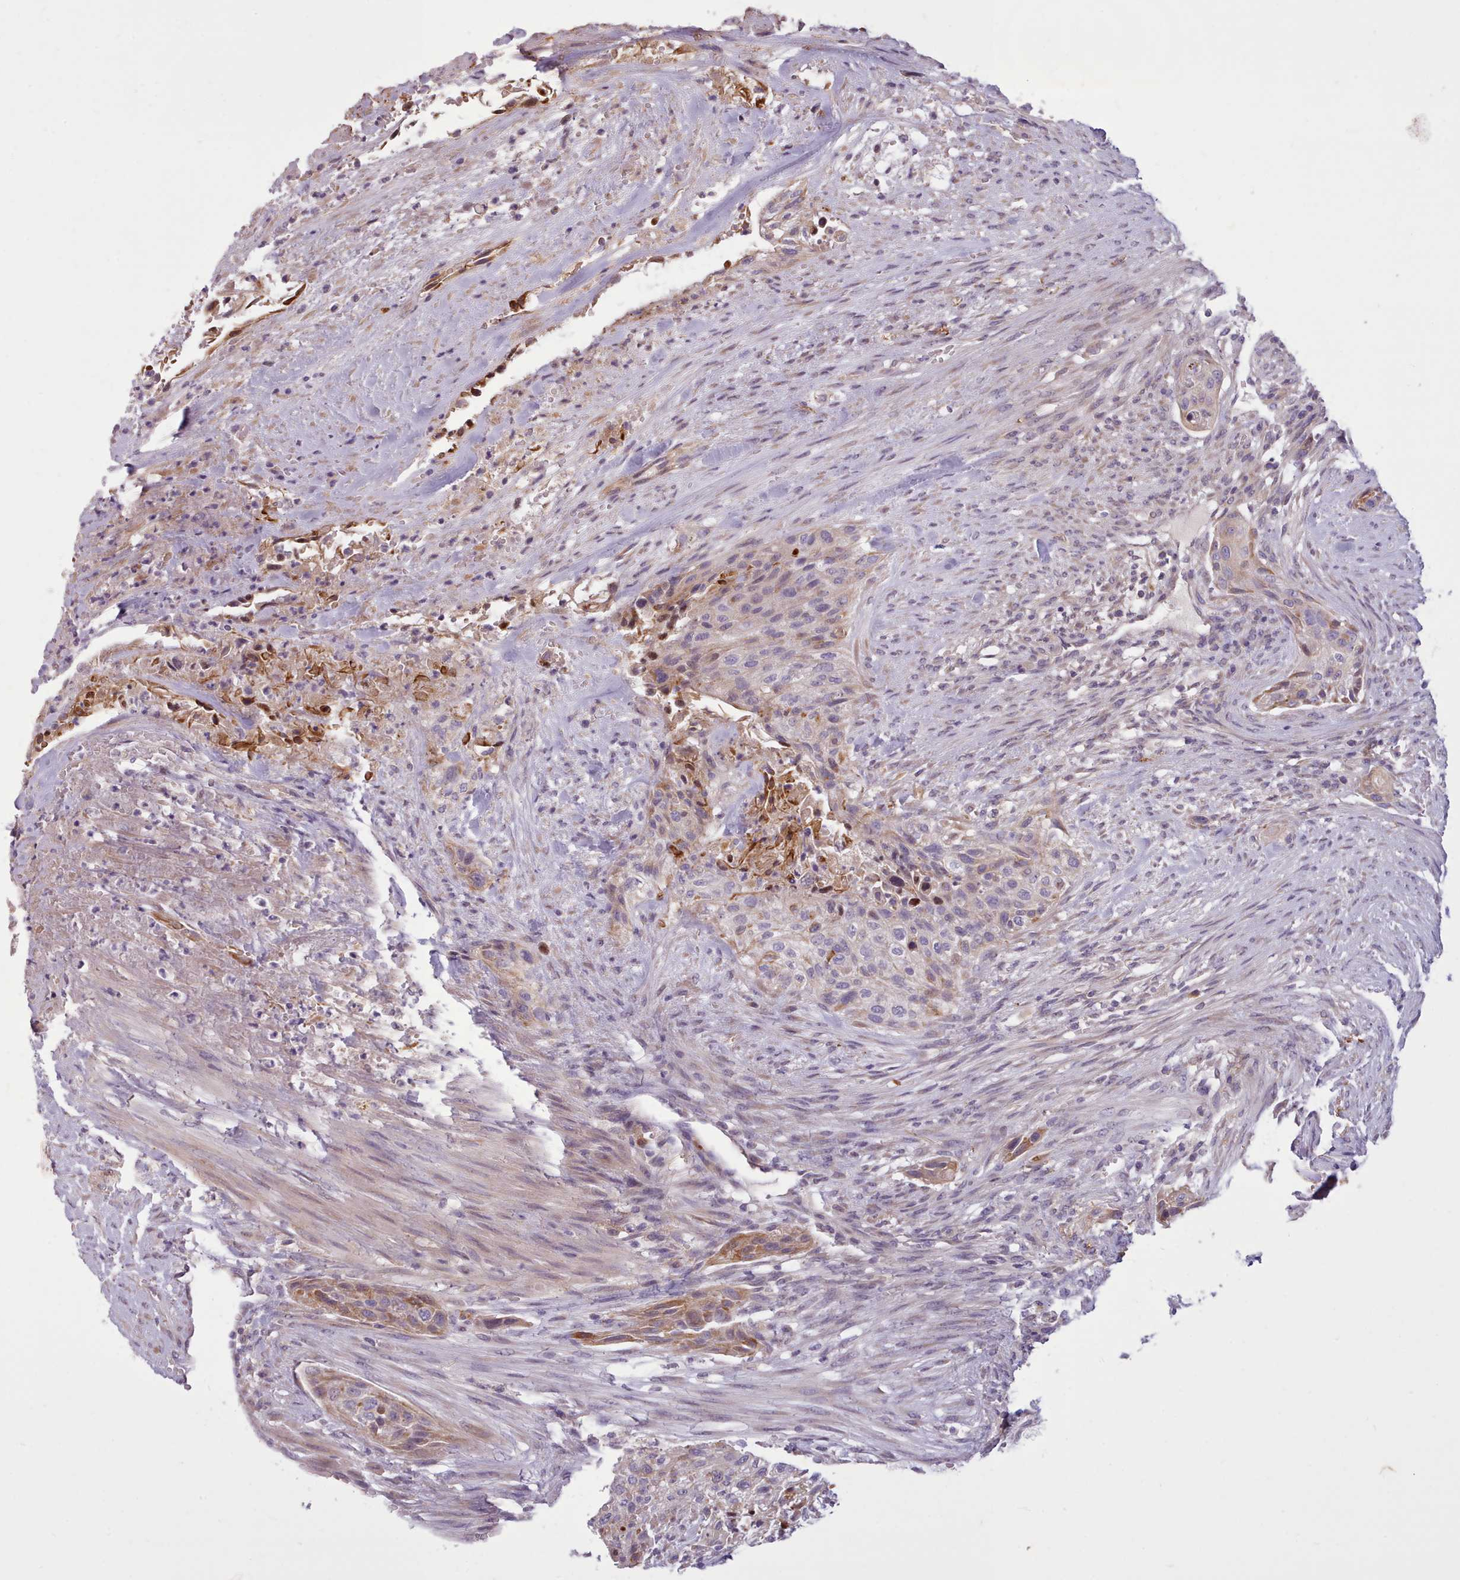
{"staining": {"intensity": "moderate", "quantity": "<25%", "location": "cytoplasmic/membranous"}, "tissue": "urothelial cancer", "cell_type": "Tumor cells", "image_type": "cancer", "snomed": [{"axis": "morphology", "description": "Urothelial carcinoma, High grade"}, {"axis": "topography", "description": "Urinary bladder"}], "caption": "Urothelial carcinoma (high-grade) was stained to show a protein in brown. There is low levels of moderate cytoplasmic/membranous staining in approximately <25% of tumor cells.", "gene": "NMRK1", "patient": {"sex": "male", "age": 35}}